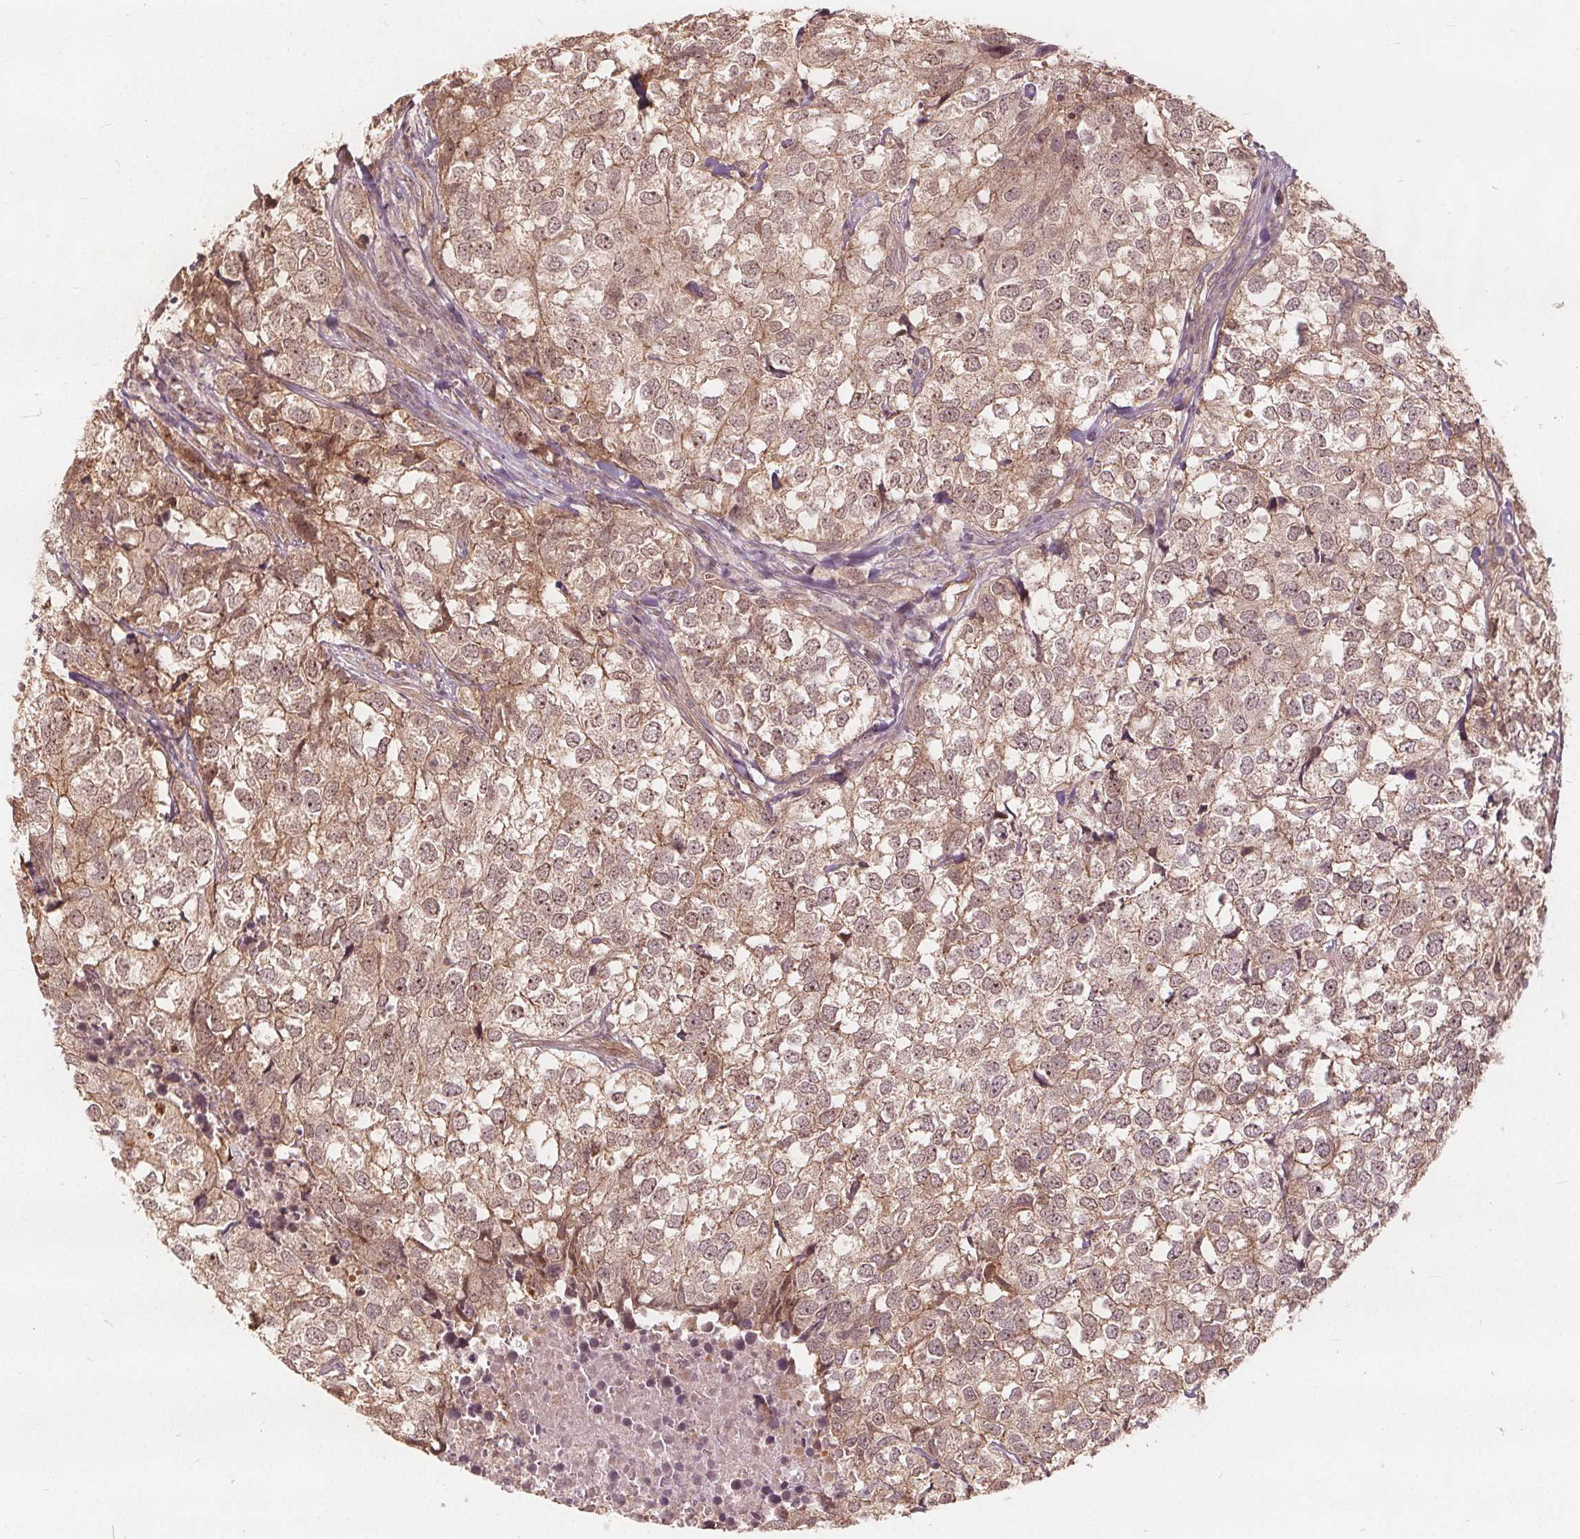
{"staining": {"intensity": "moderate", "quantity": ">75%", "location": "cytoplasmic/membranous,nuclear"}, "tissue": "breast cancer", "cell_type": "Tumor cells", "image_type": "cancer", "snomed": [{"axis": "morphology", "description": "Duct carcinoma"}, {"axis": "topography", "description": "Breast"}], "caption": "Immunohistochemical staining of breast cancer (intraductal carcinoma) shows medium levels of moderate cytoplasmic/membranous and nuclear expression in approximately >75% of tumor cells. (DAB (3,3'-diaminobenzidine) = brown stain, brightfield microscopy at high magnification).", "gene": "PPP1CB", "patient": {"sex": "female", "age": 30}}